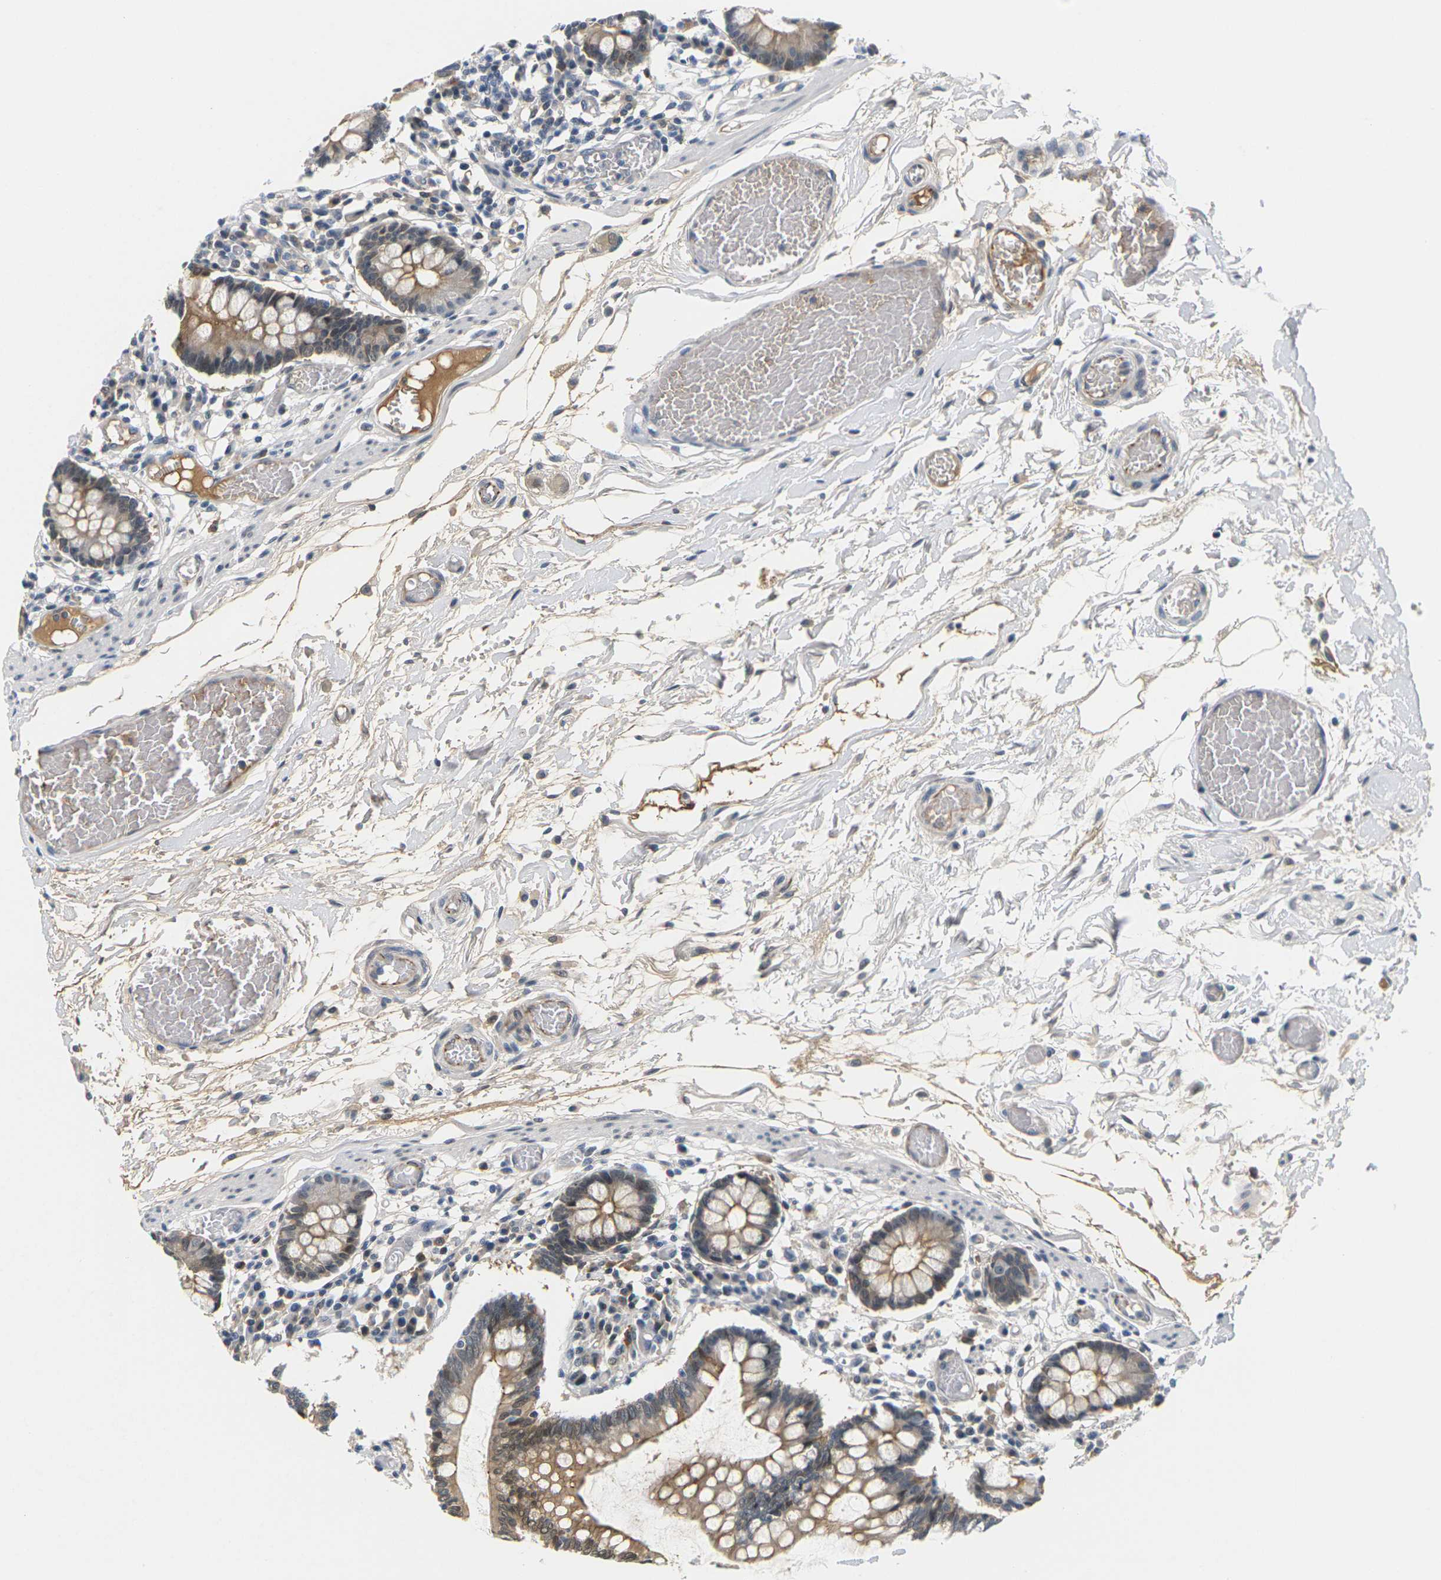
{"staining": {"intensity": "weak", "quantity": ">75%", "location": "cytoplasmic/membranous"}, "tissue": "small intestine", "cell_type": "Glandular cells", "image_type": "normal", "snomed": [{"axis": "morphology", "description": "Normal tissue, NOS"}, {"axis": "topography", "description": "Small intestine"}], "caption": "The photomicrograph displays immunohistochemical staining of unremarkable small intestine. There is weak cytoplasmic/membranous staining is identified in approximately >75% of glandular cells. The staining is performed using DAB brown chromogen to label protein expression. The nuclei are counter-stained blue using hematoxylin.", "gene": "PKP2", "patient": {"sex": "female", "age": 61}}